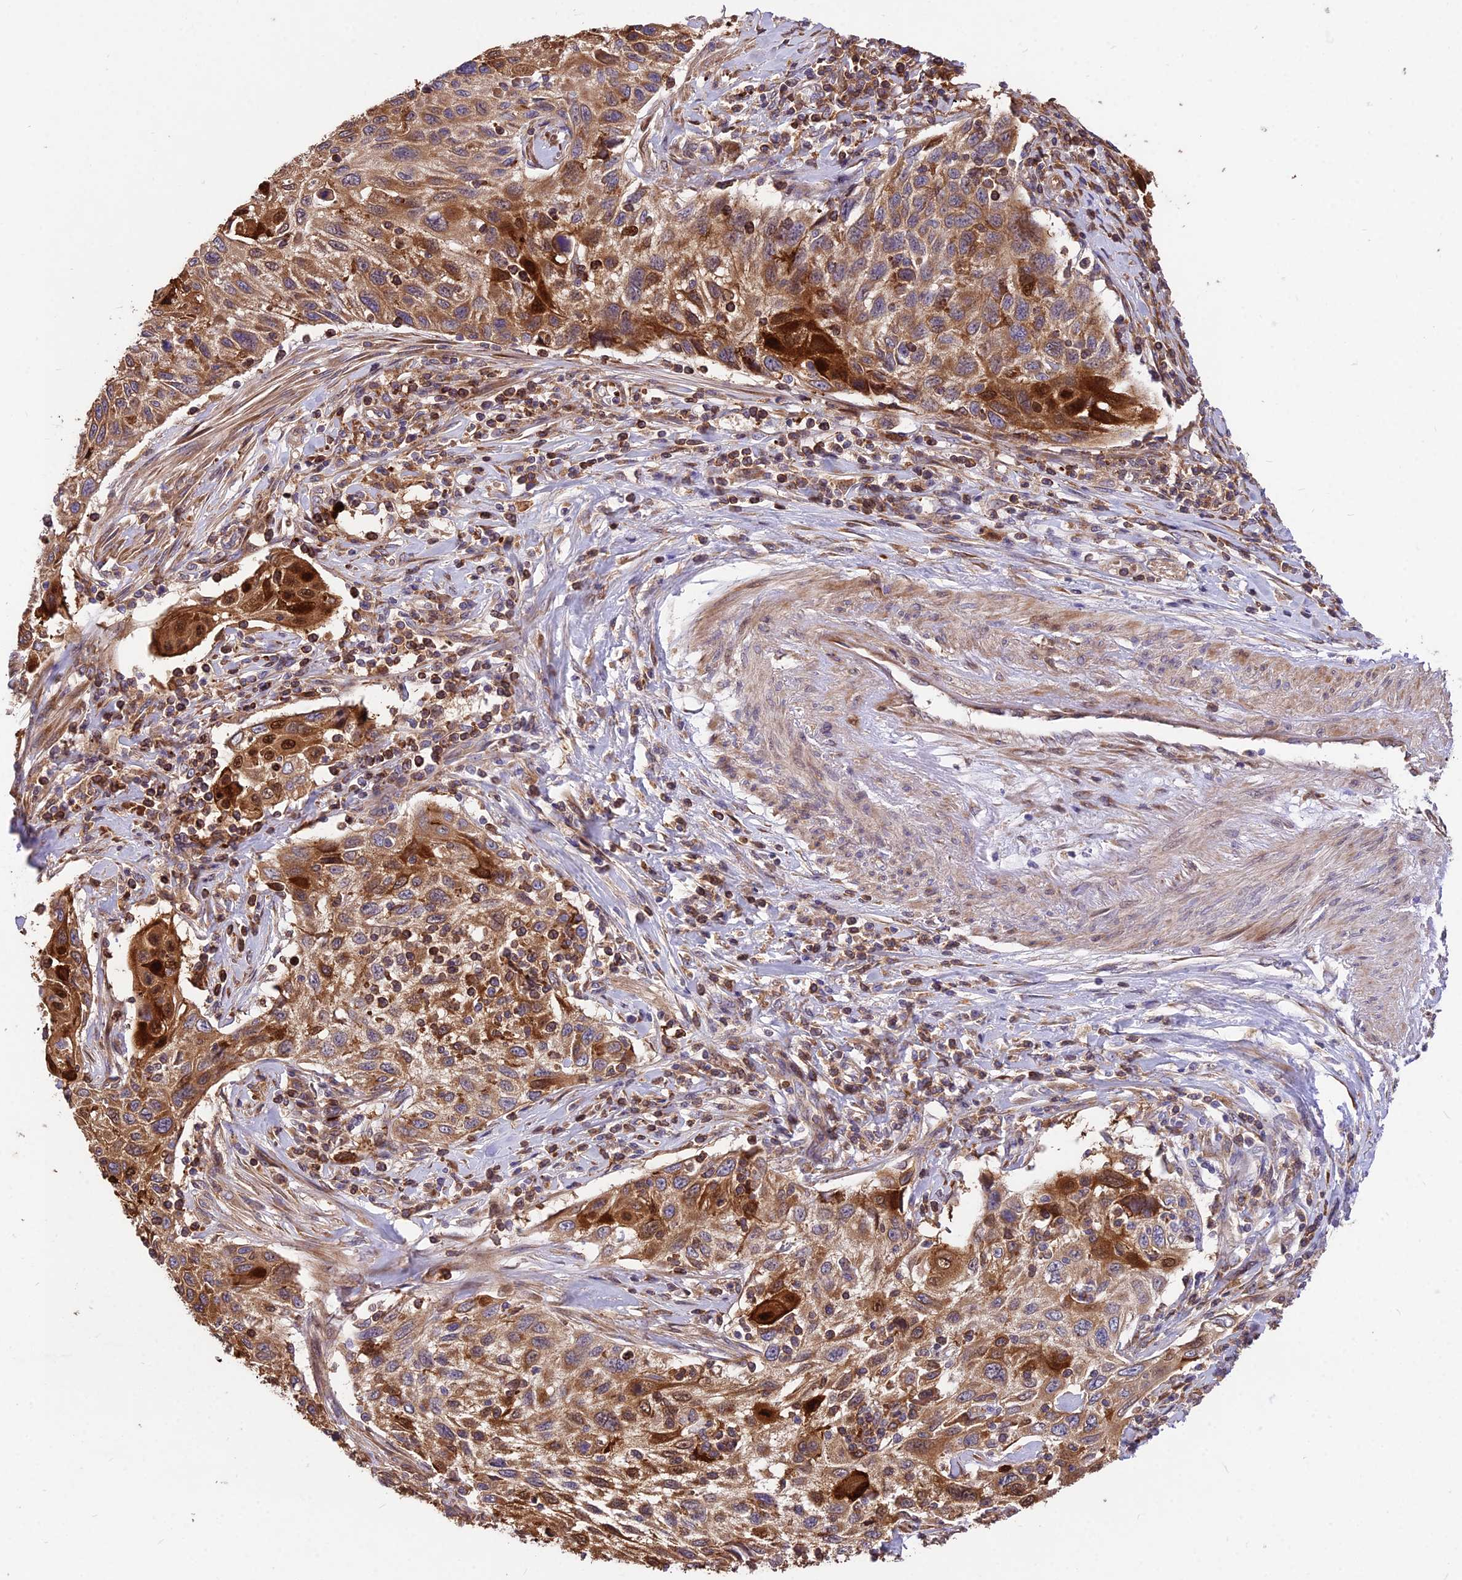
{"staining": {"intensity": "strong", "quantity": ">75%", "location": "cytoplasmic/membranous,nuclear"}, "tissue": "cervical cancer", "cell_type": "Tumor cells", "image_type": "cancer", "snomed": [{"axis": "morphology", "description": "Squamous cell carcinoma, NOS"}, {"axis": "topography", "description": "Cervix"}], "caption": "This micrograph demonstrates immunohistochemistry staining of cervical cancer, with high strong cytoplasmic/membranous and nuclear expression in about >75% of tumor cells.", "gene": "ROCK1", "patient": {"sex": "female", "age": 70}}